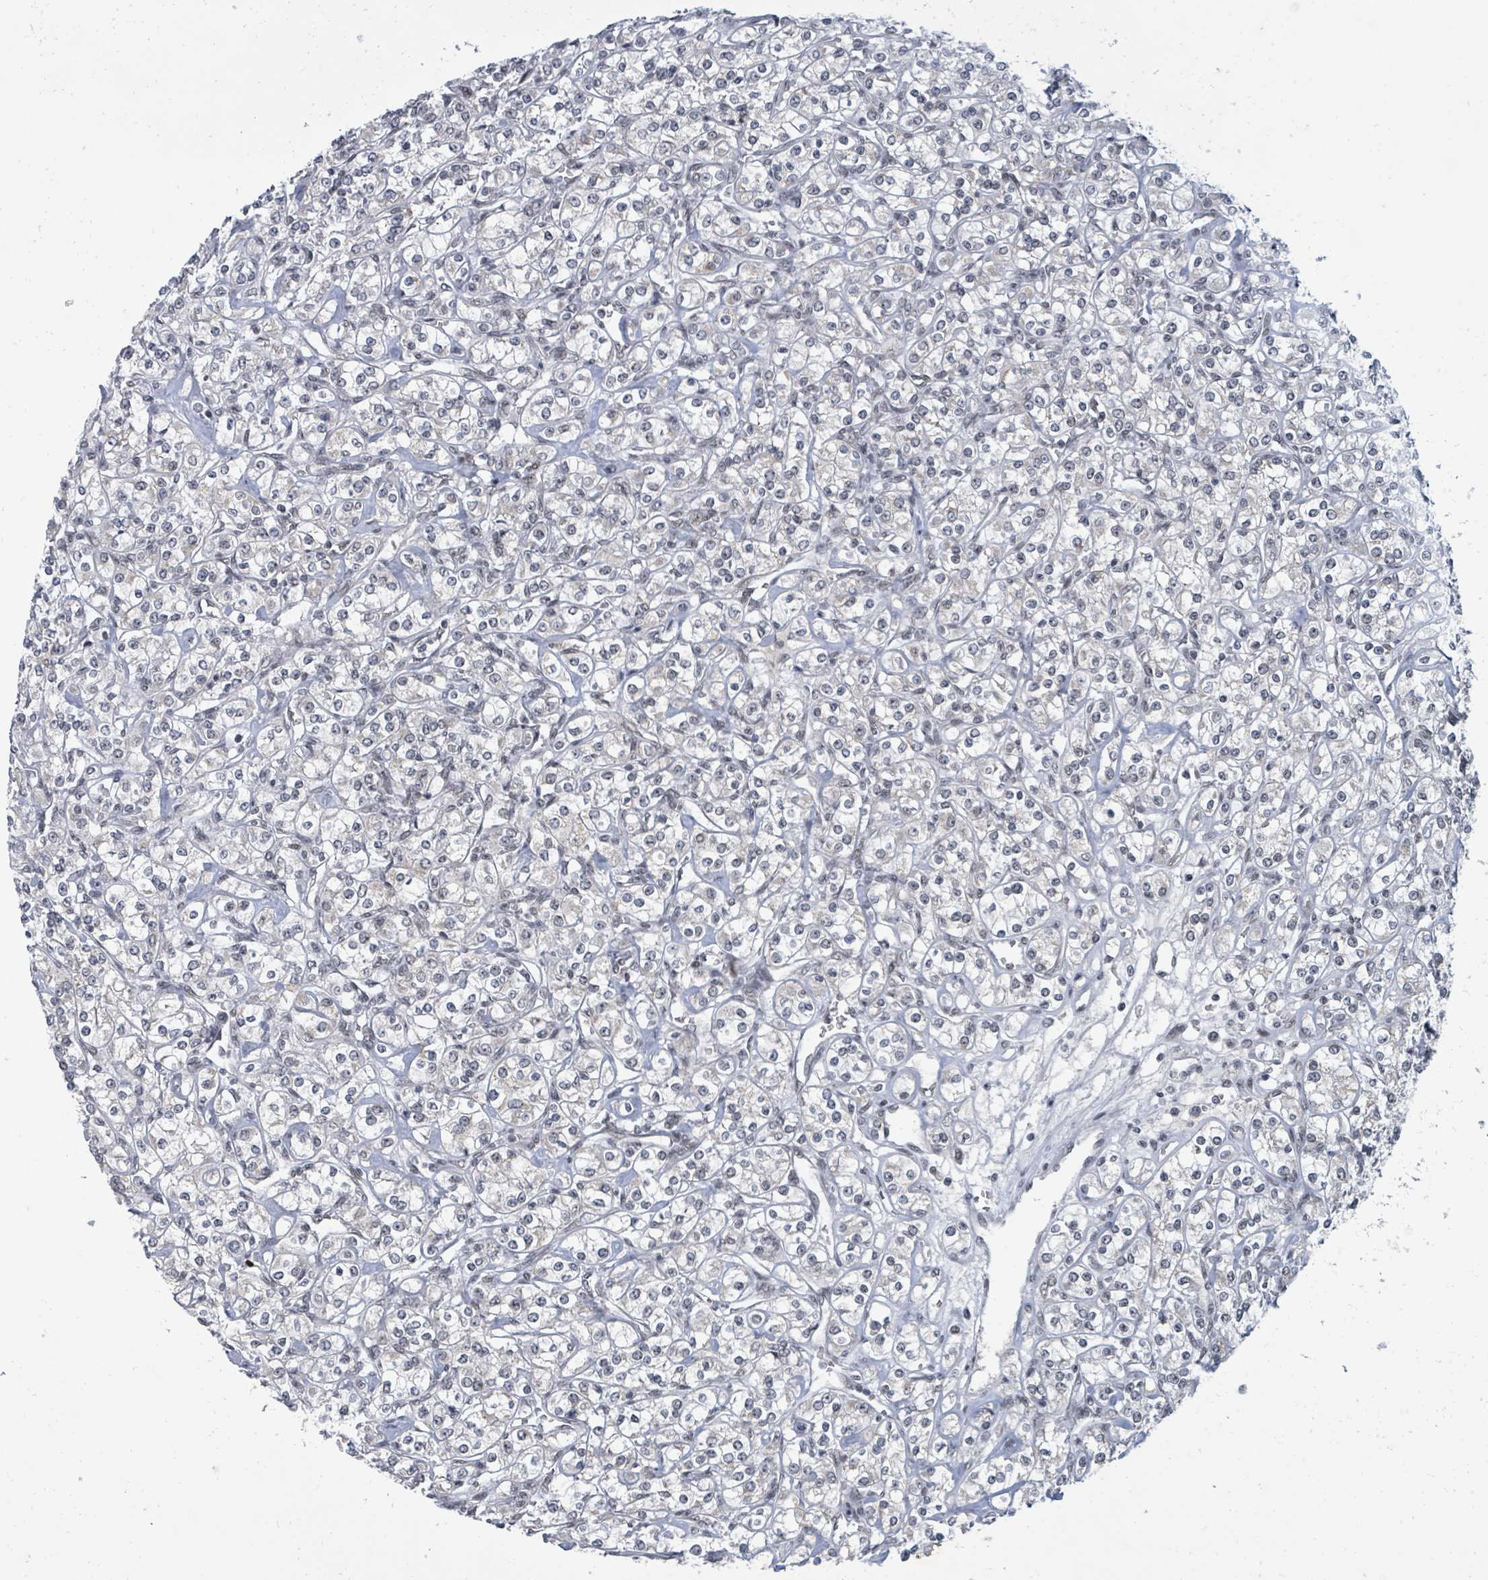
{"staining": {"intensity": "negative", "quantity": "none", "location": "none"}, "tissue": "renal cancer", "cell_type": "Tumor cells", "image_type": "cancer", "snomed": [{"axis": "morphology", "description": "Adenocarcinoma, NOS"}, {"axis": "topography", "description": "Kidney"}], "caption": "The image demonstrates no staining of tumor cells in renal cancer.", "gene": "BANP", "patient": {"sex": "male", "age": 77}}